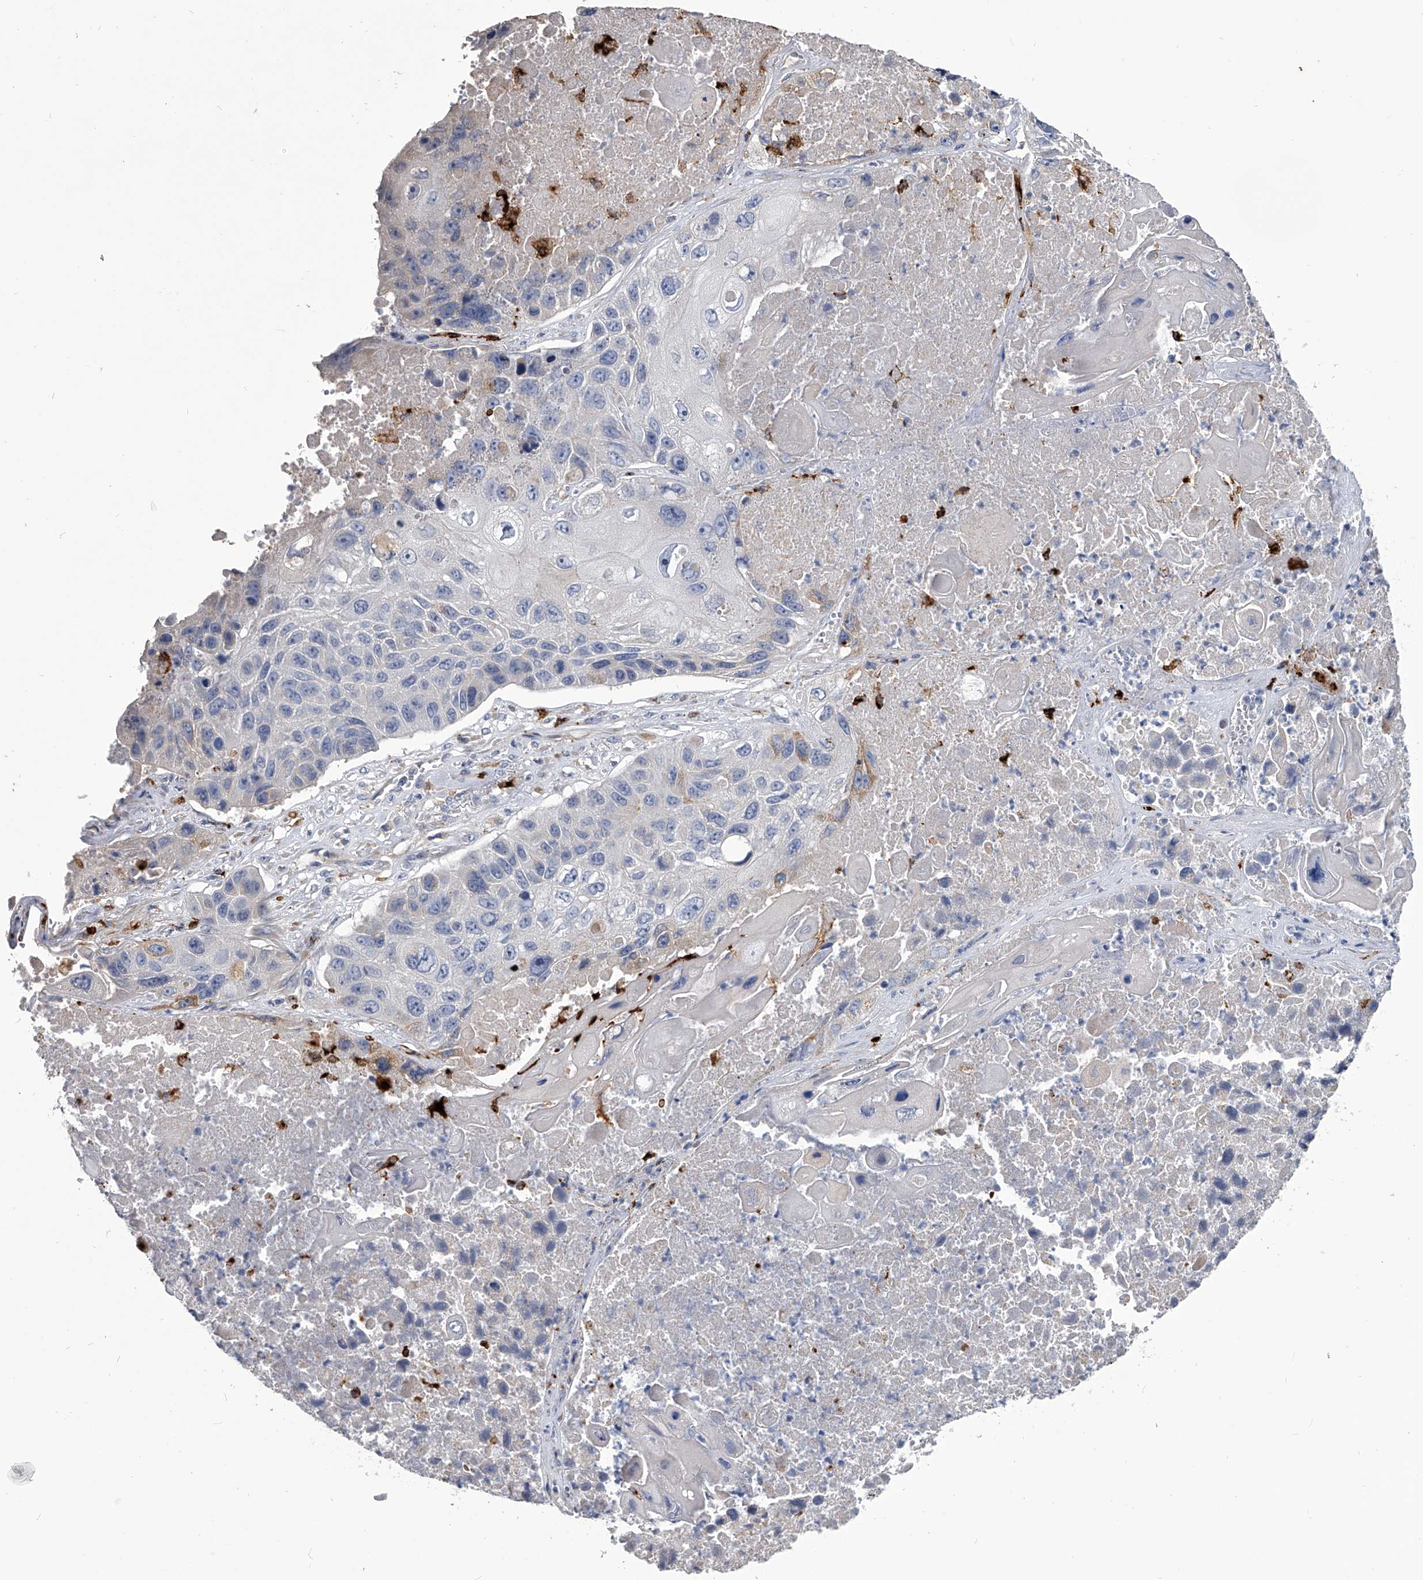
{"staining": {"intensity": "negative", "quantity": "none", "location": "none"}, "tissue": "lung cancer", "cell_type": "Tumor cells", "image_type": "cancer", "snomed": [{"axis": "morphology", "description": "Squamous cell carcinoma, NOS"}, {"axis": "topography", "description": "Lung"}], "caption": "This is a histopathology image of immunohistochemistry staining of squamous cell carcinoma (lung), which shows no positivity in tumor cells.", "gene": "SPP1", "patient": {"sex": "male", "age": 61}}